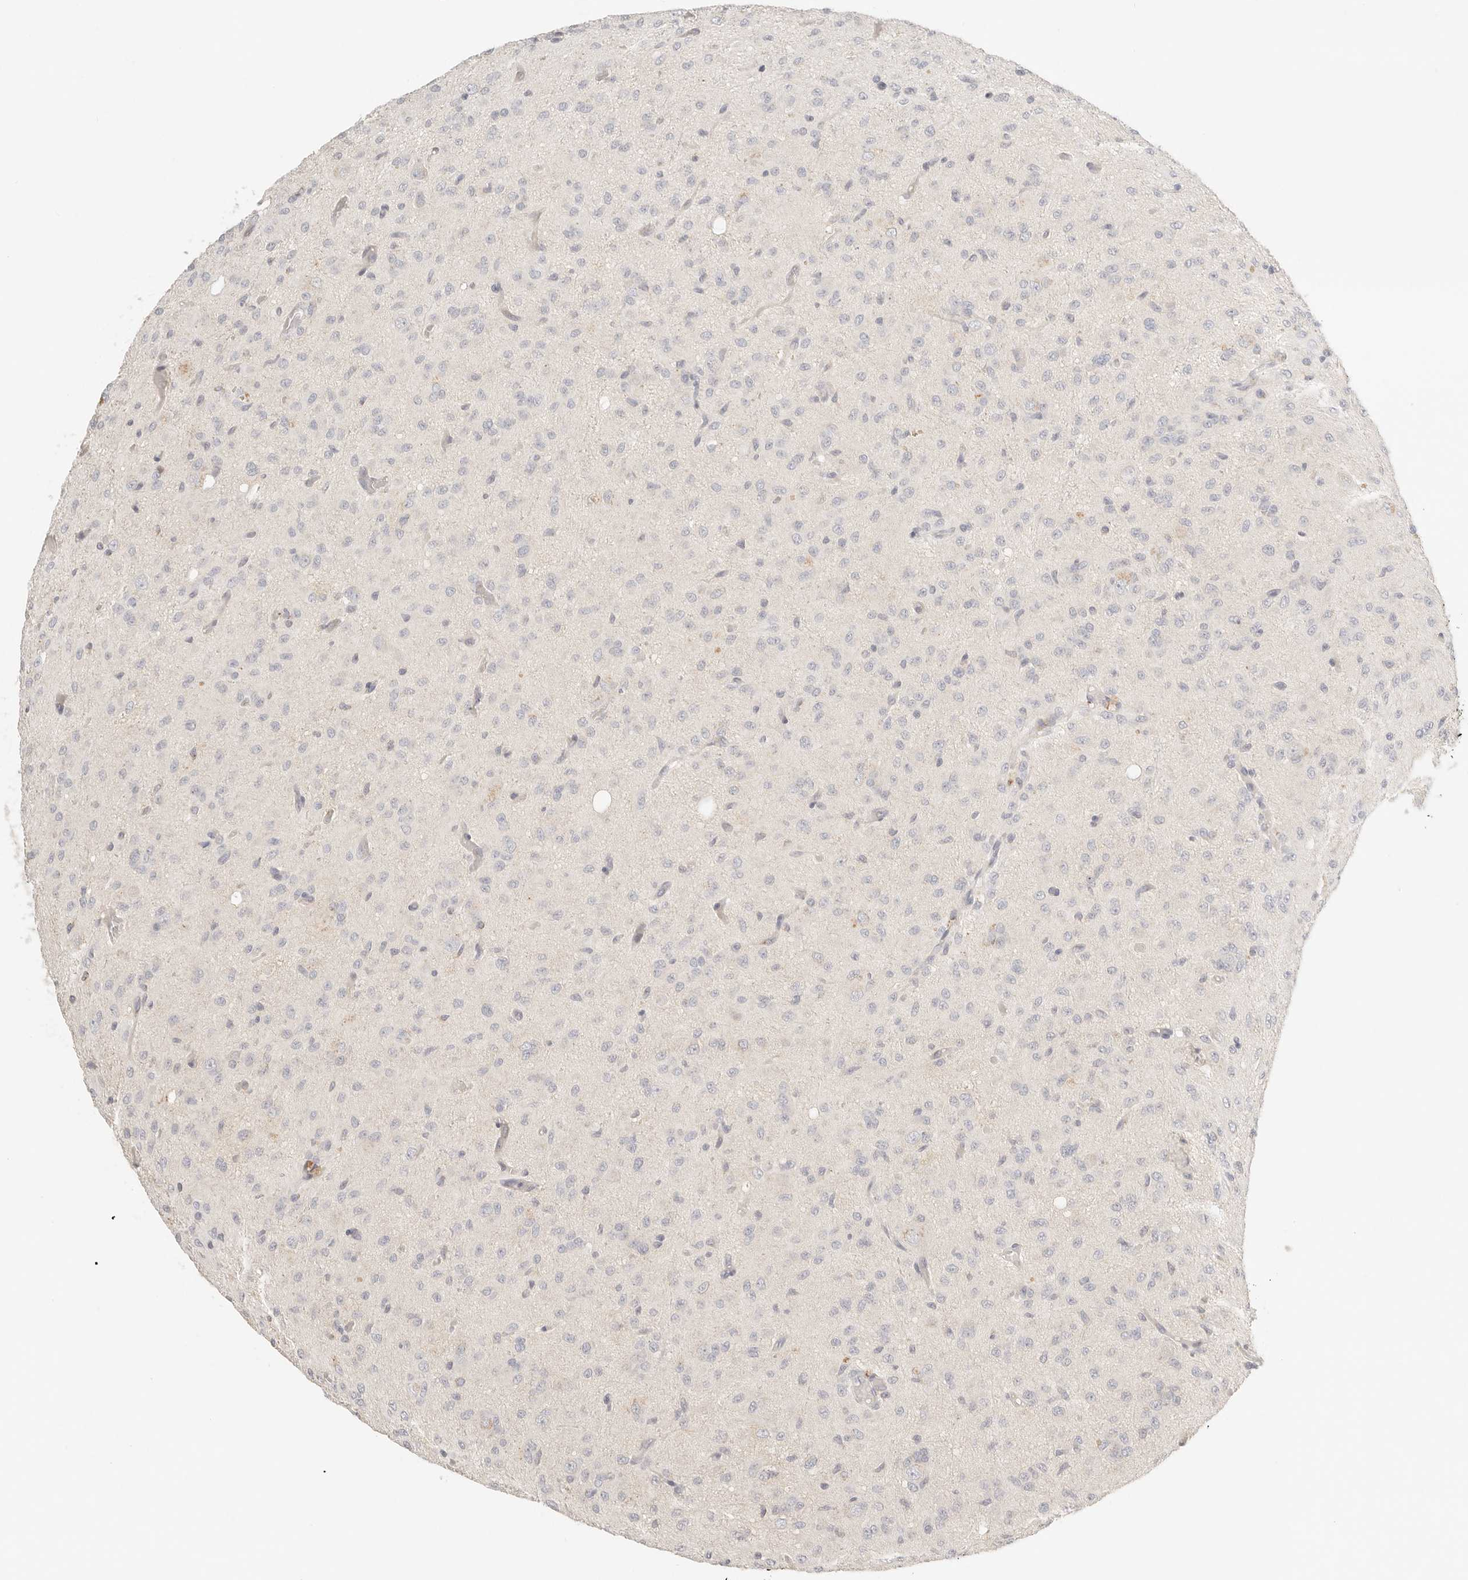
{"staining": {"intensity": "negative", "quantity": "none", "location": "none"}, "tissue": "glioma", "cell_type": "Tumor cells", "image_type": "cancer", "snomed": [{"axis": "morphology", "description": "Glioma, malignant, High grade"}, {"axis": "topography", "description": "Brain"}], "caption": "Immunohistochemical staining of glioma reveals no significant positivity in tumor cells.", "gene": "CEP120", "patient": {"sex": "female", "age": 59}}